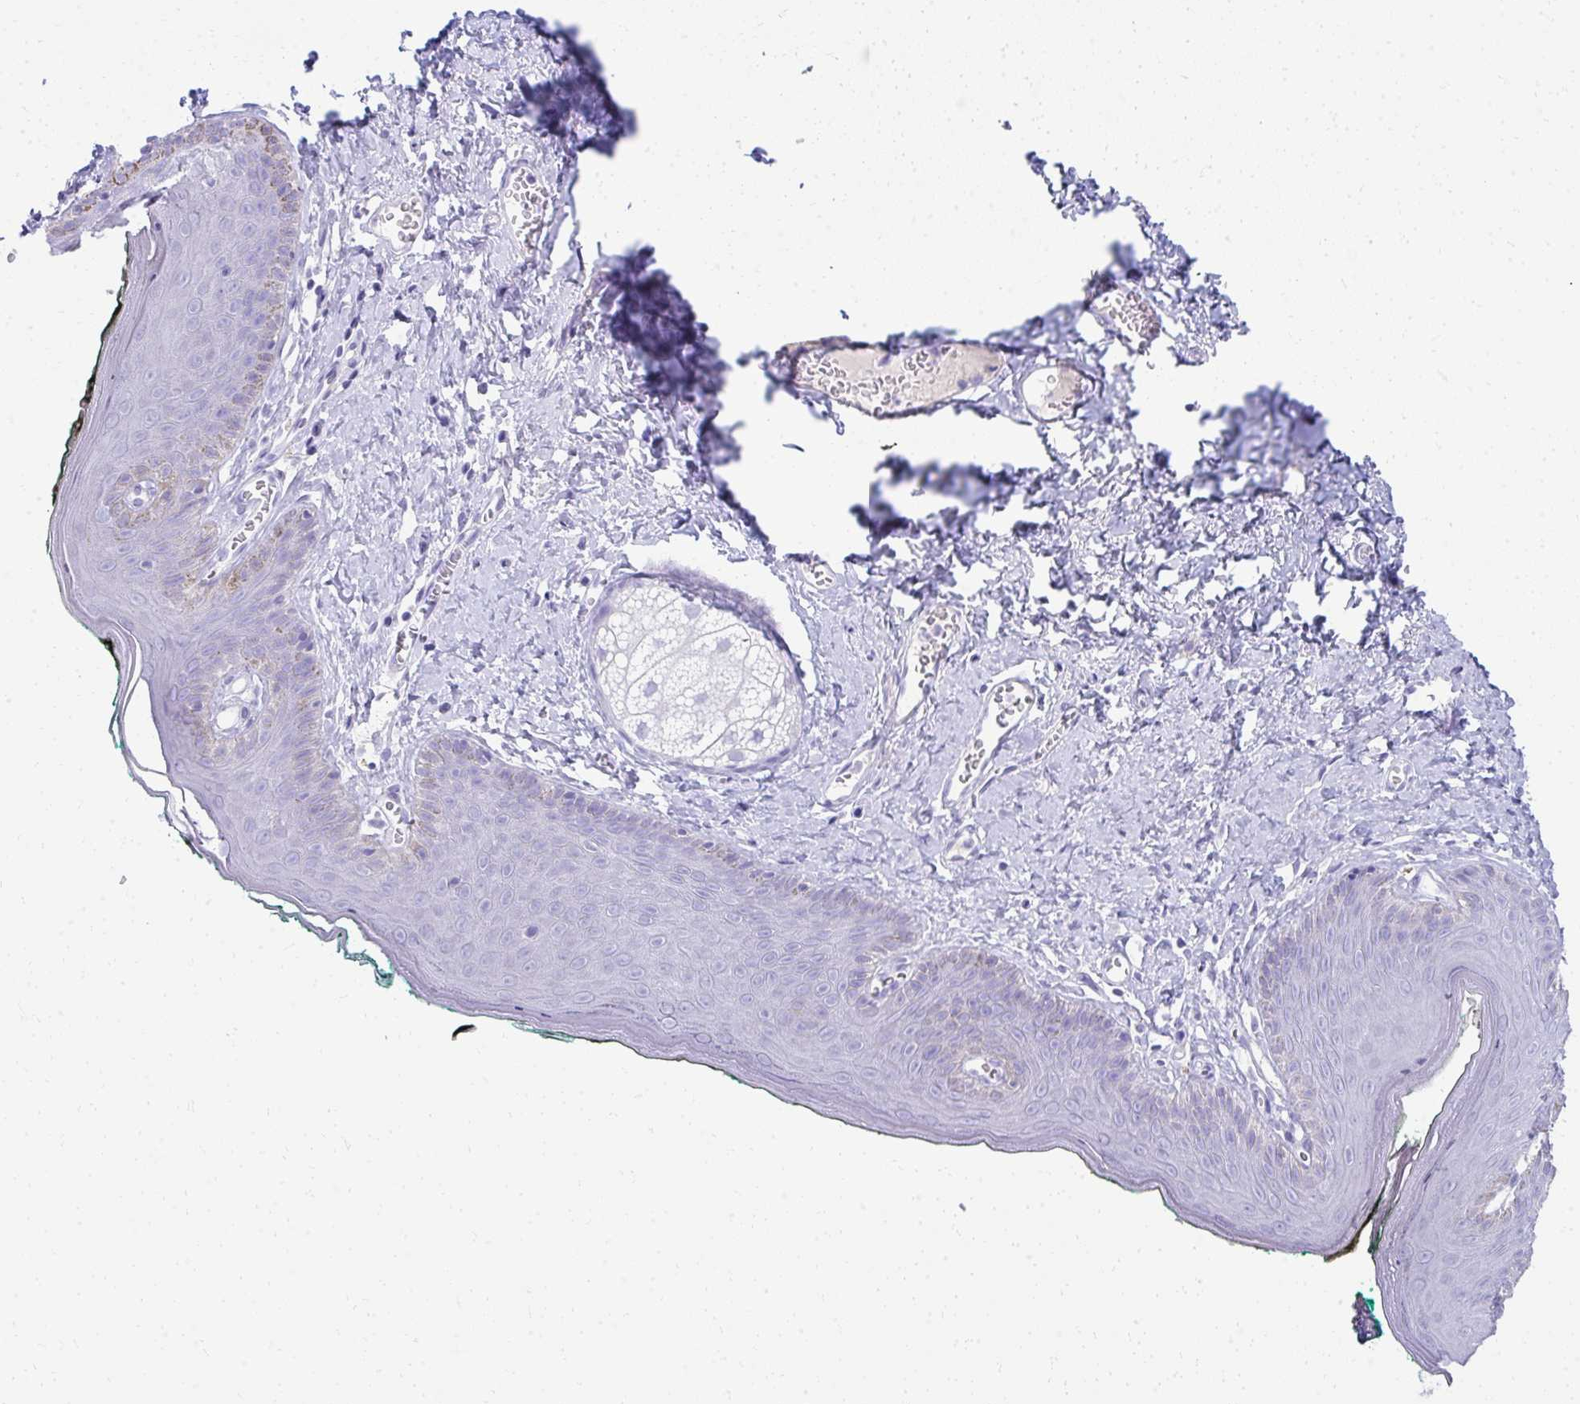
{"staining": {"intensity": "negative", "quantity": "none", "location": "none"}, "tissue": "skin", "cell_type": "Epidermal cells", "image_type": "normal", "snomed": [{"axis": "morphology", "description": "Normal tissue, NOS"}, {"axis": "topography", "description": "Vulva"}, {"axis": "topography", "description": "Peripheral nerve tissue"}], "caption": "The micrograph demonstrates no staining of epidermal cells in unremarkable skin.", "gene": "SEC14L3", "patient": {"sex": "female", "age": 66}}